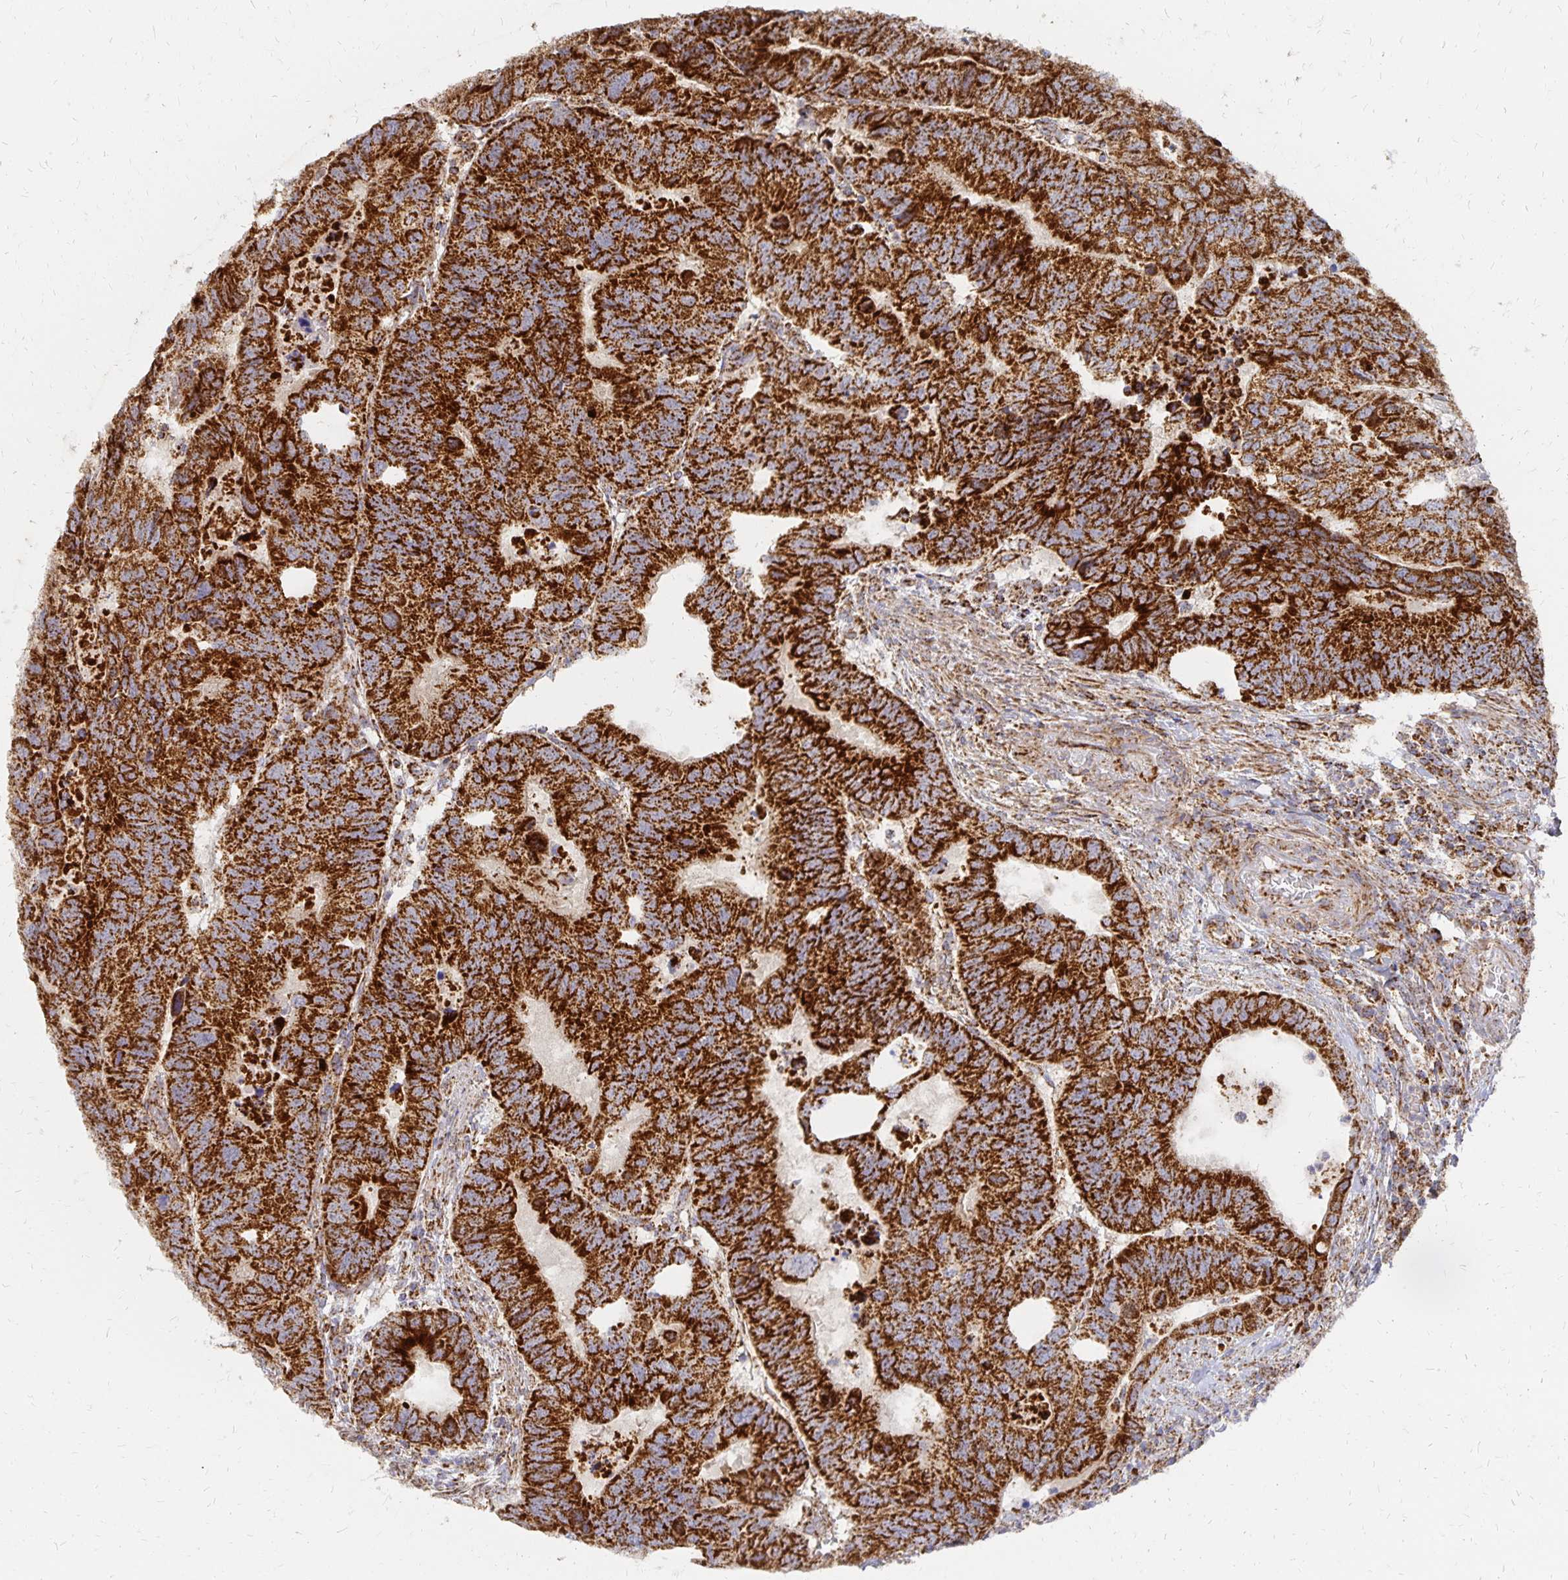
{"staining": {"intensity": "strong", "quantity": ">75%", "location": "cytoplasmic/membranous"}, "tissue": "colorectal cancer", "cell_type": "Tumor cells", "image_type": "cancer", "snomed": [{"axis": "morphology", "description": "Adenocarcinoma, NOS"}, {"axis": "topography", "description": "Colon"}], "caption": "IHC of human colorectal adenocarcinoma demonstrates high levels of strong cytoplasmic/membranous positivity in about >75% of tumor cells.", "gene": "STOML2", "patient": {"sex": "male", "age": 62}}